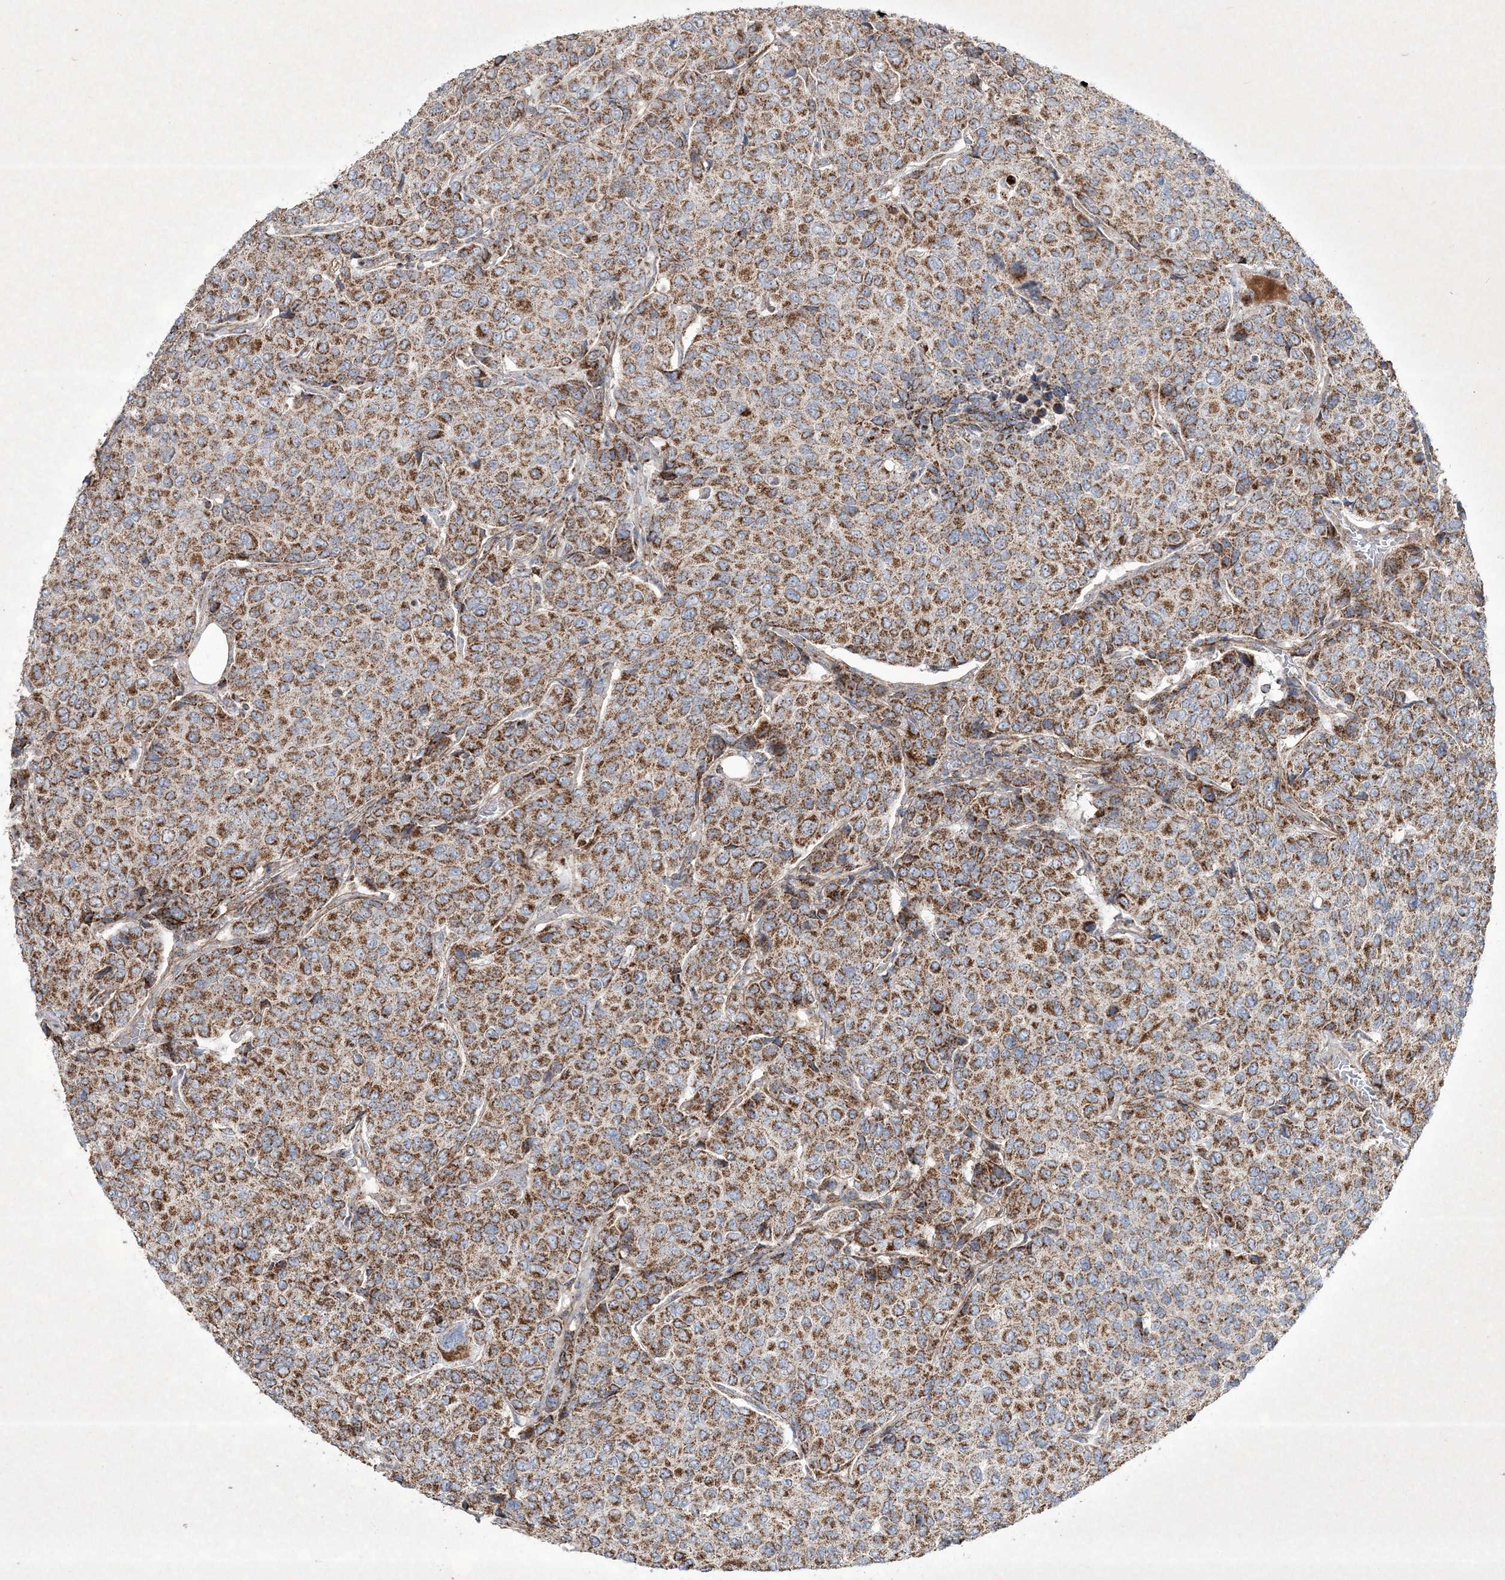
{"staining": {"intensity": "moderate", "quantity": ">75%", "location": "cytoplasmic/membranous"}, "tissue": "breast cancer", "cell_type": "Tumor cells", "image_type": "cancer", "snomed": [{"axis": "morphology", "description": "Duct carcinoma"}, {"axis": "topography", "description": "Breast"}], "caption": "Immunohistochemical staining of human breast cancer (intraductal carcinoma) shows moderate cytoplasmic/membranous protein expression in about >75% of tumor cells. The protein is stained brown, and the nuclei are stained in blue (DAB IHC with brightfield microscopy, high magnification).", "gene": "RICTOR", "patient": {"sex": "female", "age": 55}}